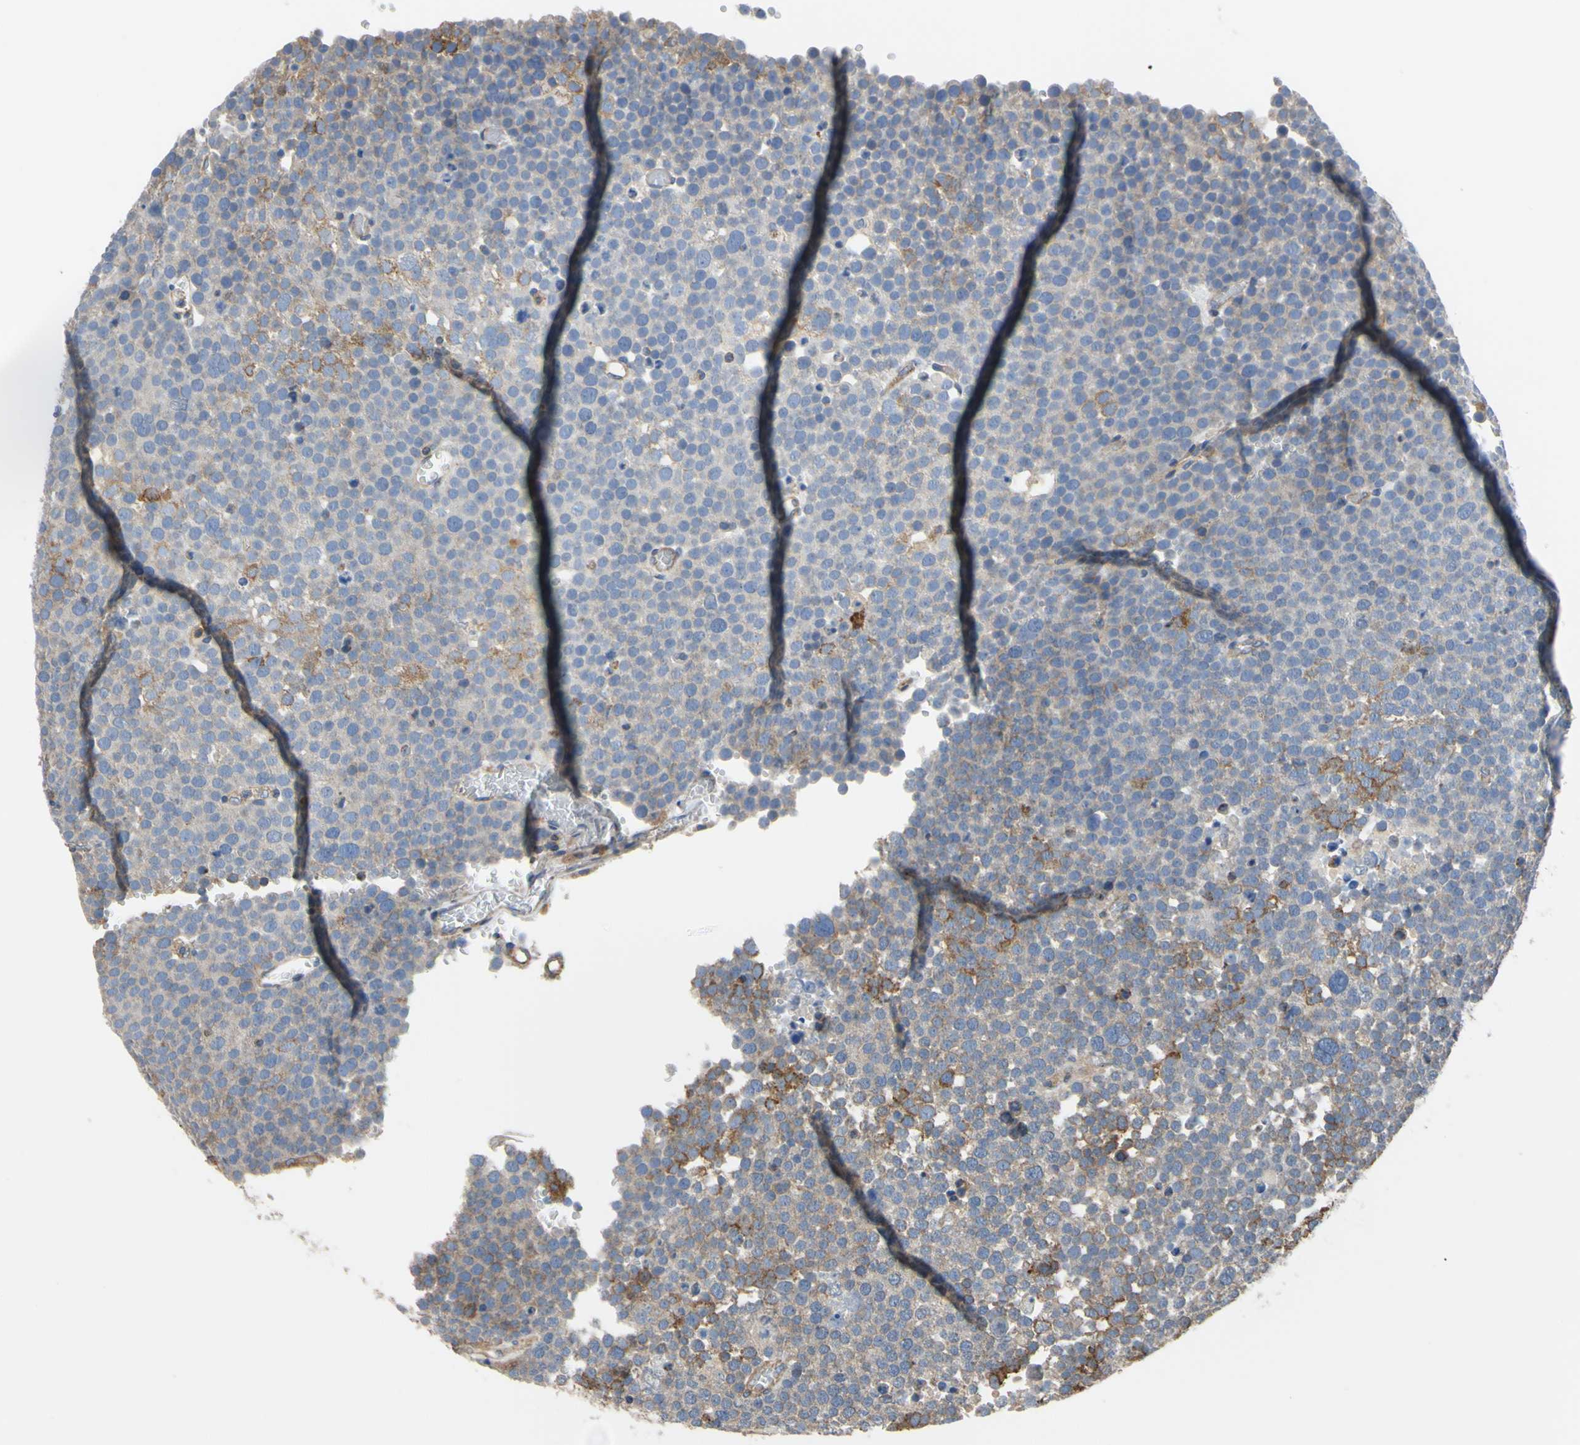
{"staining": {"intensity": "moderate", "quantity": "<25%", "location": "cytoplasmic/membranous"}, "tissue": "testis cancer", "cell_type": "Tumor cells", "image_type": "cancer", "snomed": [{"axis": "morphology", "description": "Seminoma, NOS"}, {"axis": "topography", "description": "Testis"}], "caption": "Testis seminoma stained with a brown dye demonstrates moderate cytoplasmic/membranous positive staining in about <25% of tumor cells.", "gene": "BECN1", "patient": {"sex": "male", "age": 71}}